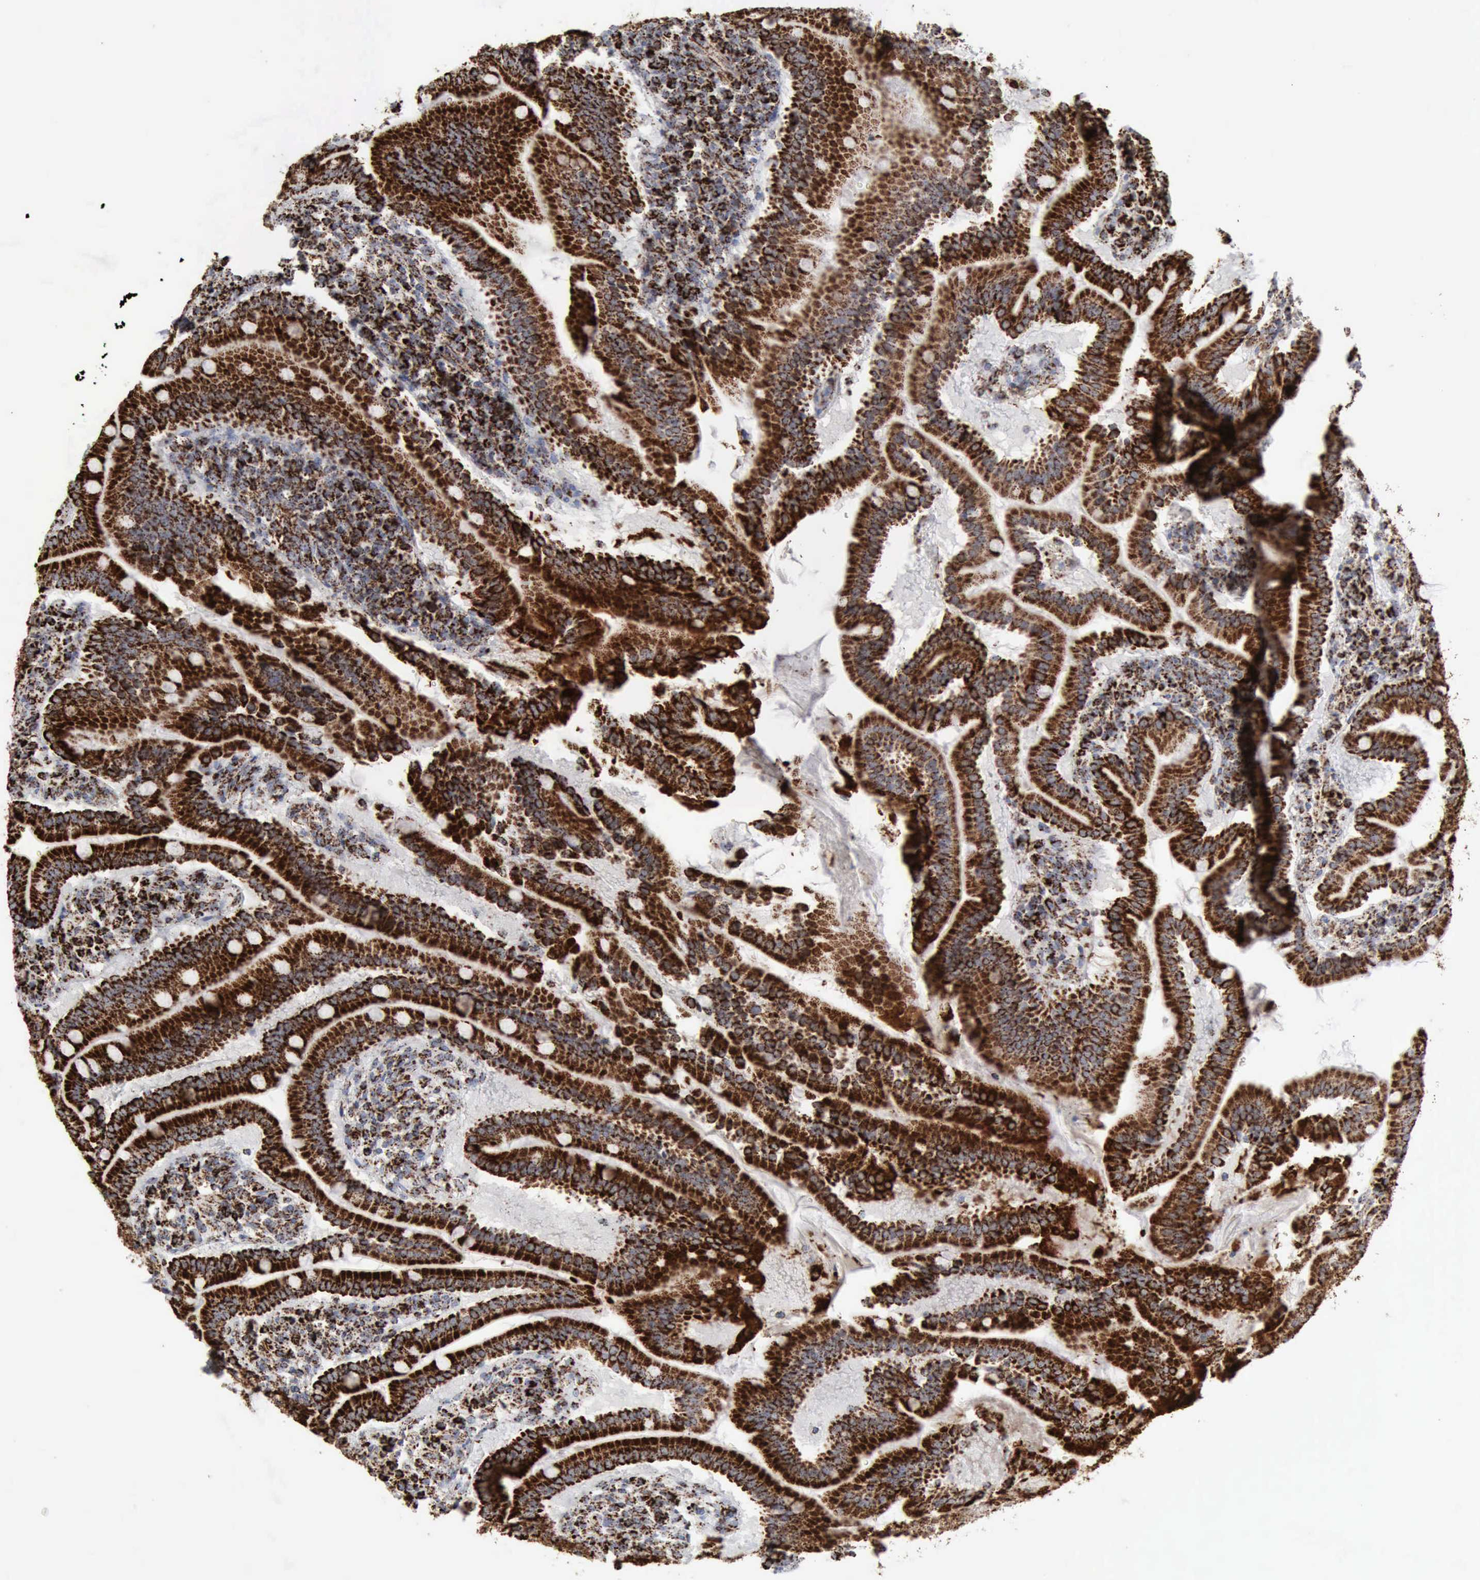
{"staining": {"intensity": "strong", "quantity": ">75%", "location": "cytoplasmic/membranous"}, "tissue": "duodenum", "cell_type": "Glandular cells", "image_type": "normal", "snomed": [{"axis": "morphology", "description": "Normal tissue, NOS"}, {"axis": "topography", "description": "Duodenum"}], "caption": "About >75% of glandular cells in unremarkable duodenum demonstrate strong cytoplasmic/membranous protein staining as visualized by brown immunohistochemical staining.", "gene": "ACO2", "patient": {"sex": "male", "age": 50}}